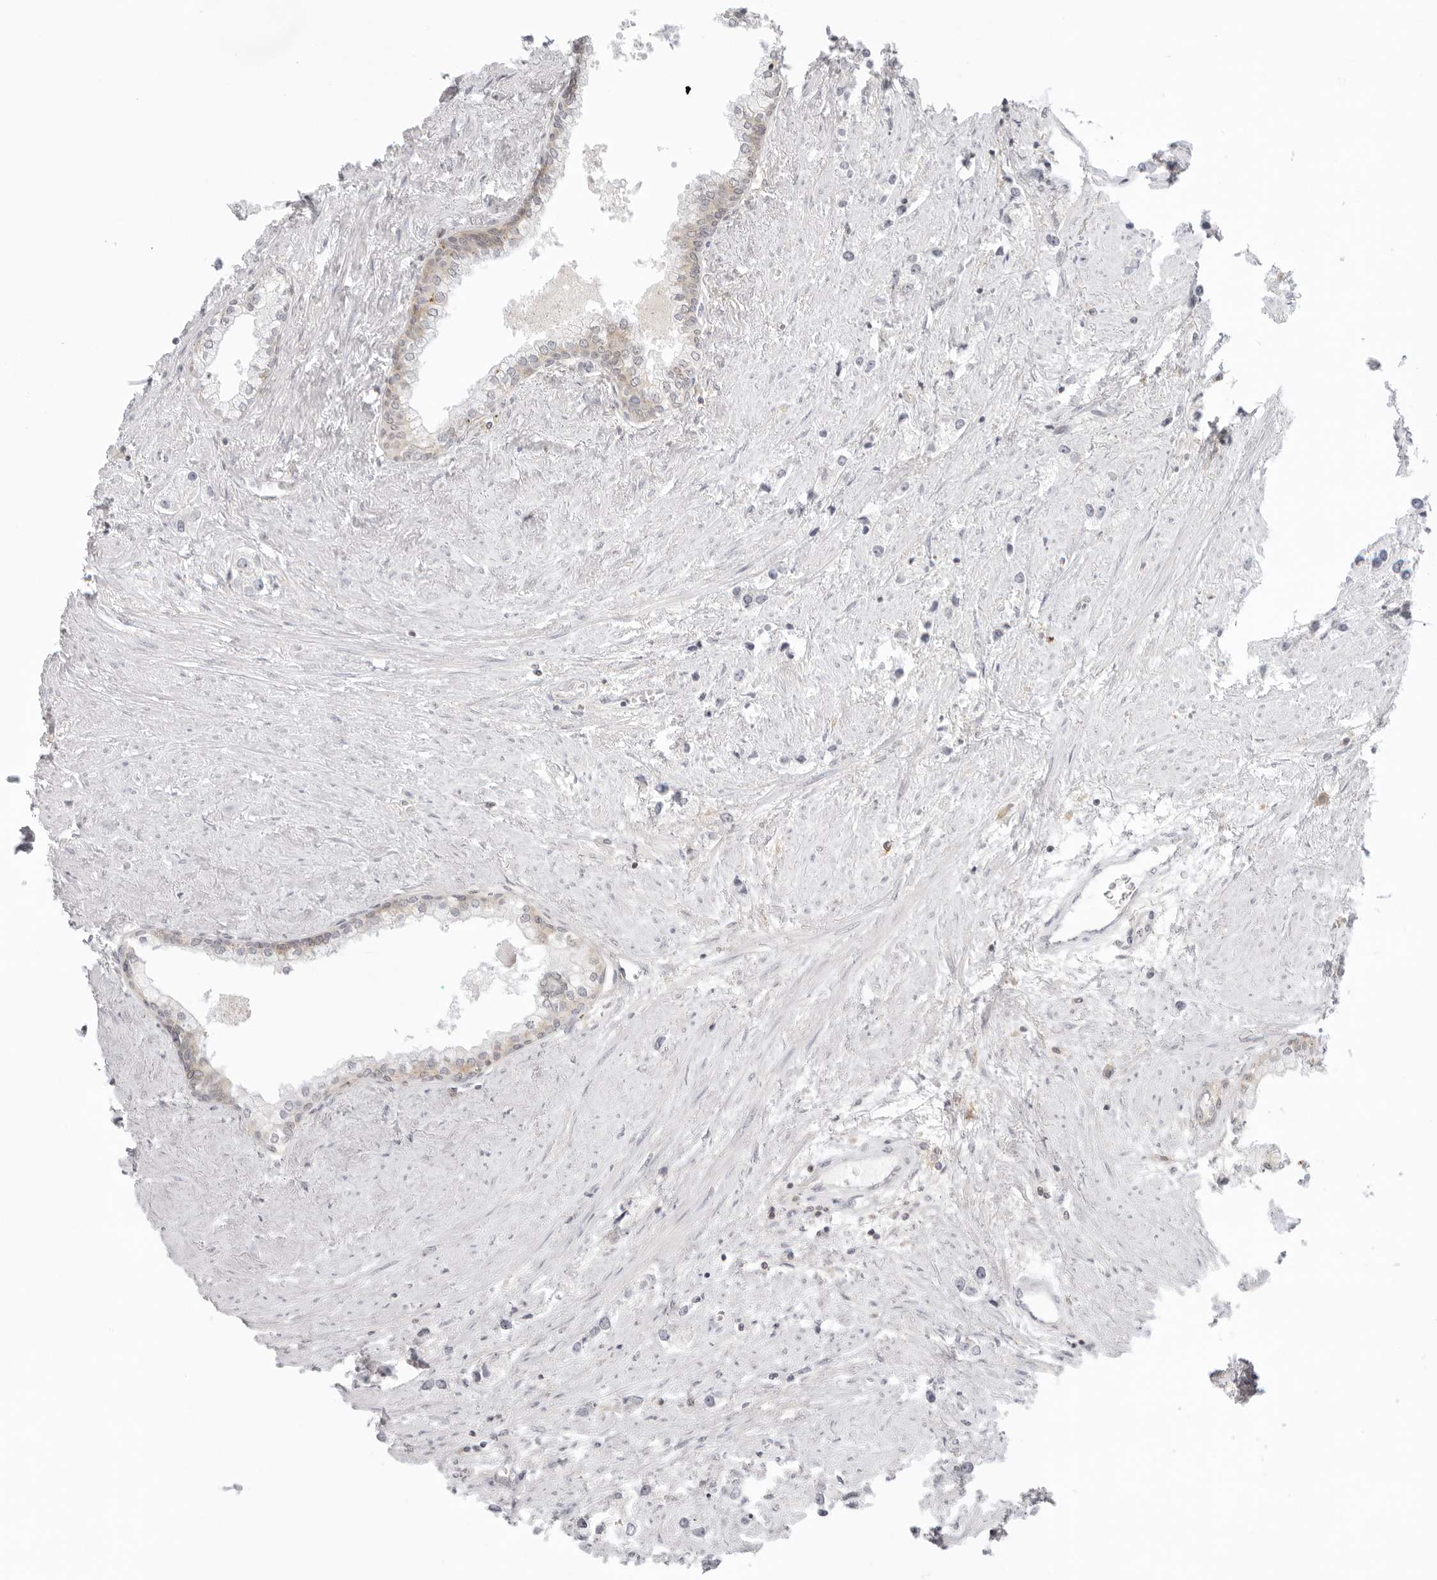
{"staining": {"intensity": "negative", "quantity": "none", "location": "none"}, "tissue": "prostate cancer", "cell_type": "Tumor cells", "image_type": "cancer", "snomed": [{"axis": "morphology", "description": "Adenocarcinoma, High grade"}, {"axis": "topography", "description": "Prostate"}], "caption": "IHC micrograph of neoplastic tissue: high-grade adenocarcinoma (prostate) stained with DAB (3,3'-diaminobenzidine) demonstrates no significant protein positivity in tumor cells. (Brightfield microscopy of DAB immunohistochemistry at high magnification).", "gene": "TNFRSF14", "patient": {"sex": "male", "age": 66}}